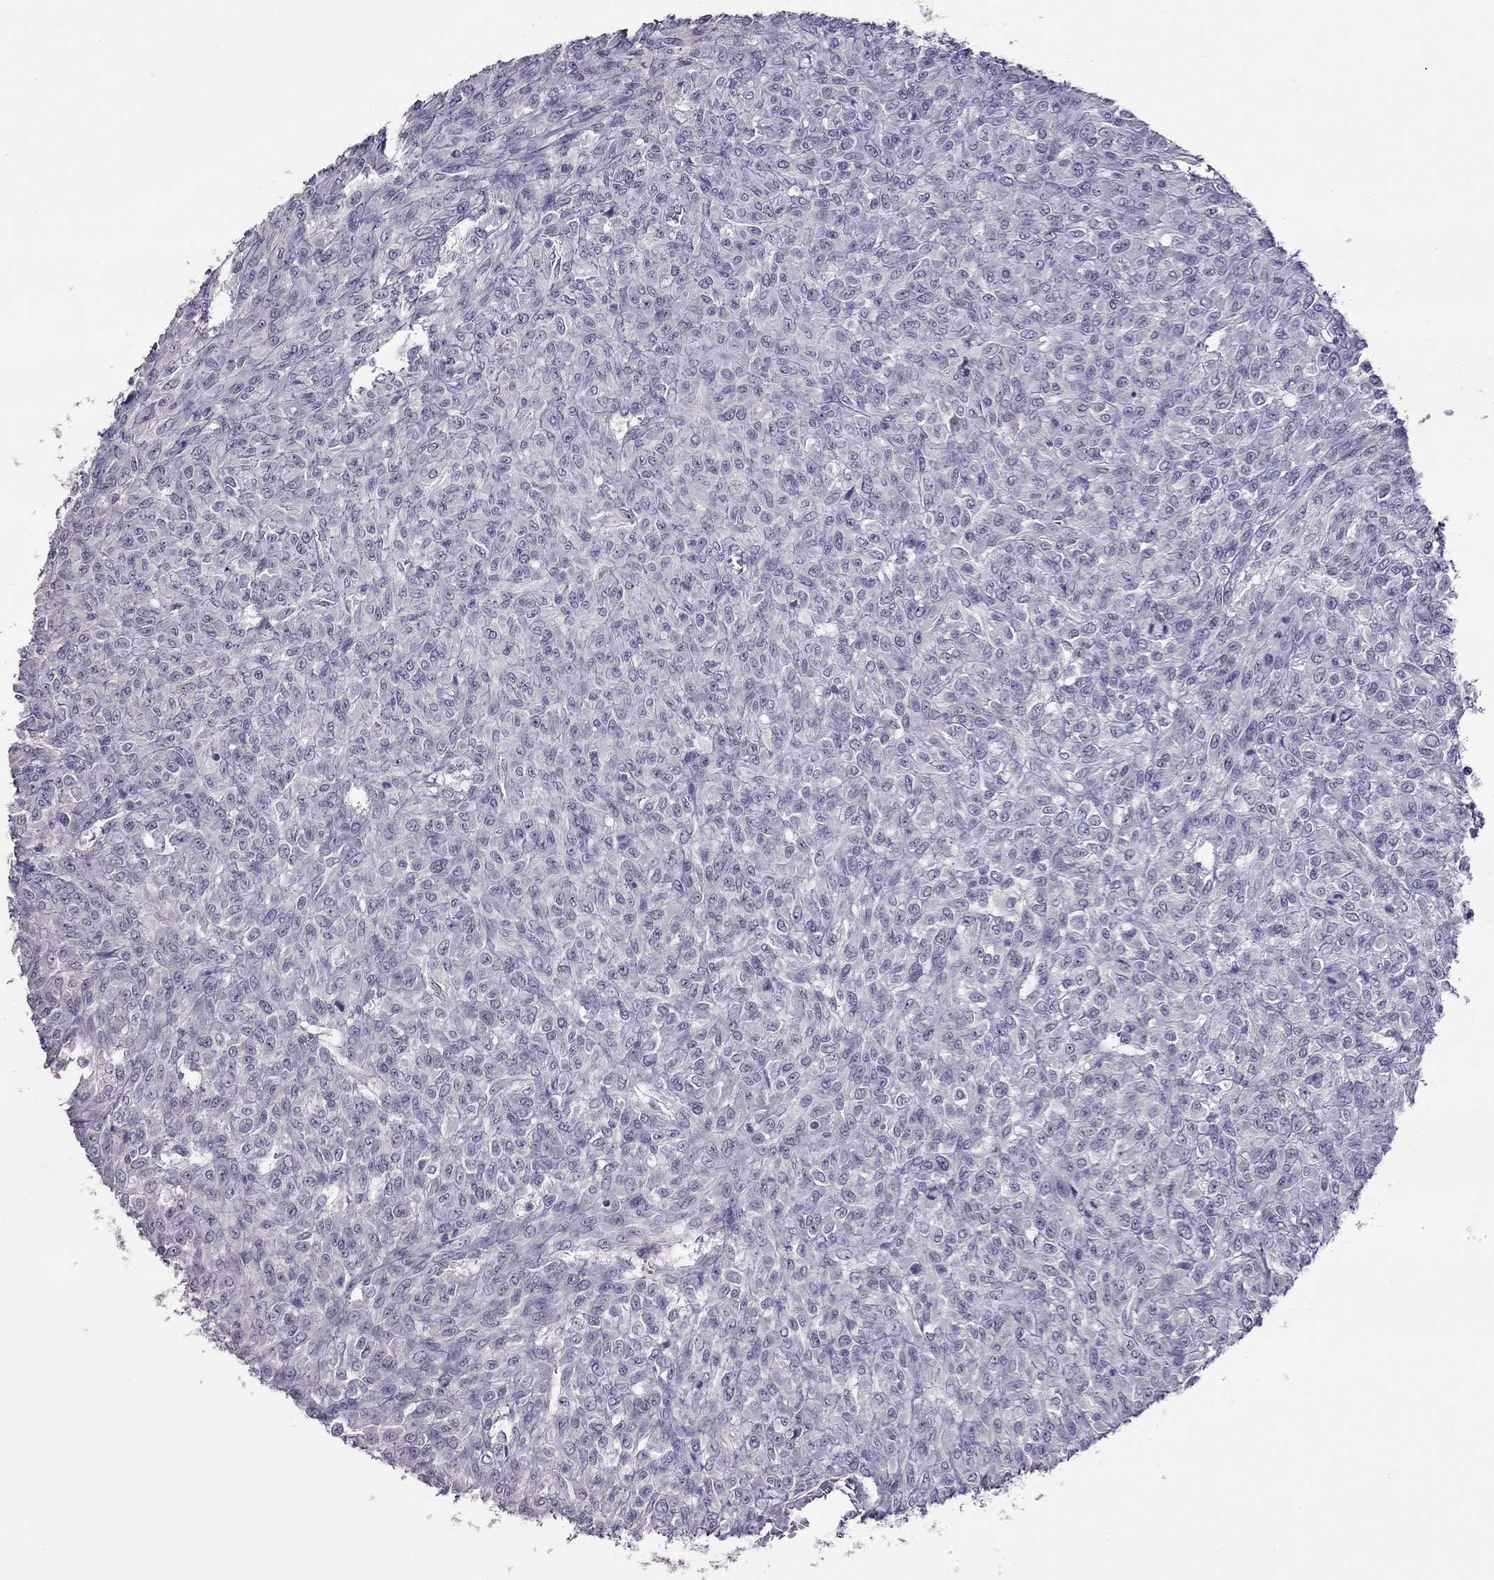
{"staining": {"intensity": "negative", "quantity": "none", "location": "none"}, "tissue": "renal cancer", "cell_type": "Tumor cells", "image_type": "cancer", "snomed": [{"axis": "morphology", "description": "Adenocarcinoma, NOS"}, {"axis": "topography", "description": "Kidney"}], "caption": "An image of renal adenocarcinoma stained for a protein shows no brown staining in tumor cells.", "gene": "LRRC46", "patient": {"sex": "male", "age": 58}}